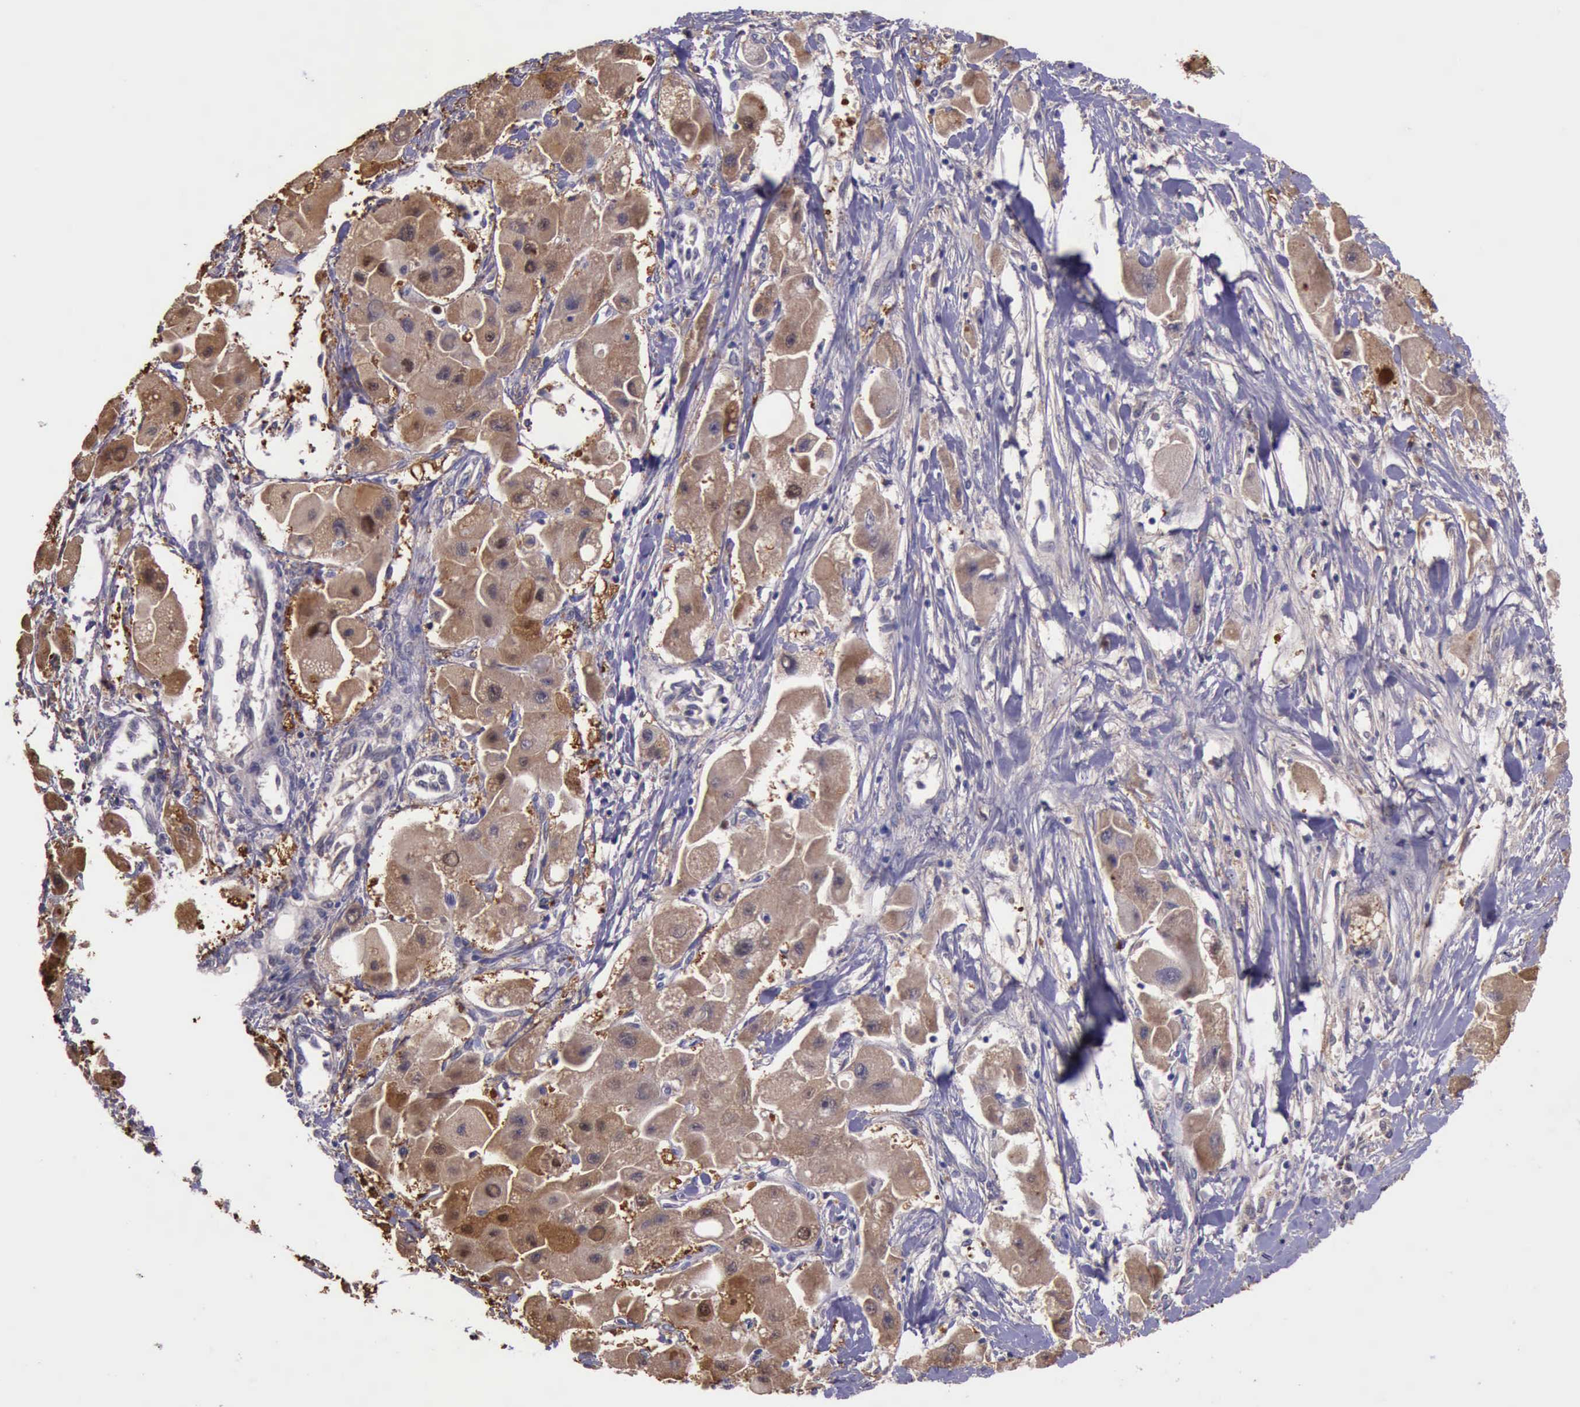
{"staining": {"intensity": "moderate", "quantity": ">75%", "location": "cytoplasmic/membranous"}, "tissue": "liver cancer", "cell_type": "Tumor cells", "image_type": "cancer", "snomed": [{"axis": "morphology", "description": "Carcinoma, Hepatocellular, NOS"}, {"axis": "topography", "description": "Liver"}], "caption": "Hepatocellular carcinoma (liver) stained for a protein exhibits moderate cytoplasmic/membranous positivity in tumor cells.", "gene": "PLEK2", "patient": {"sex": "male", "age": 24}}